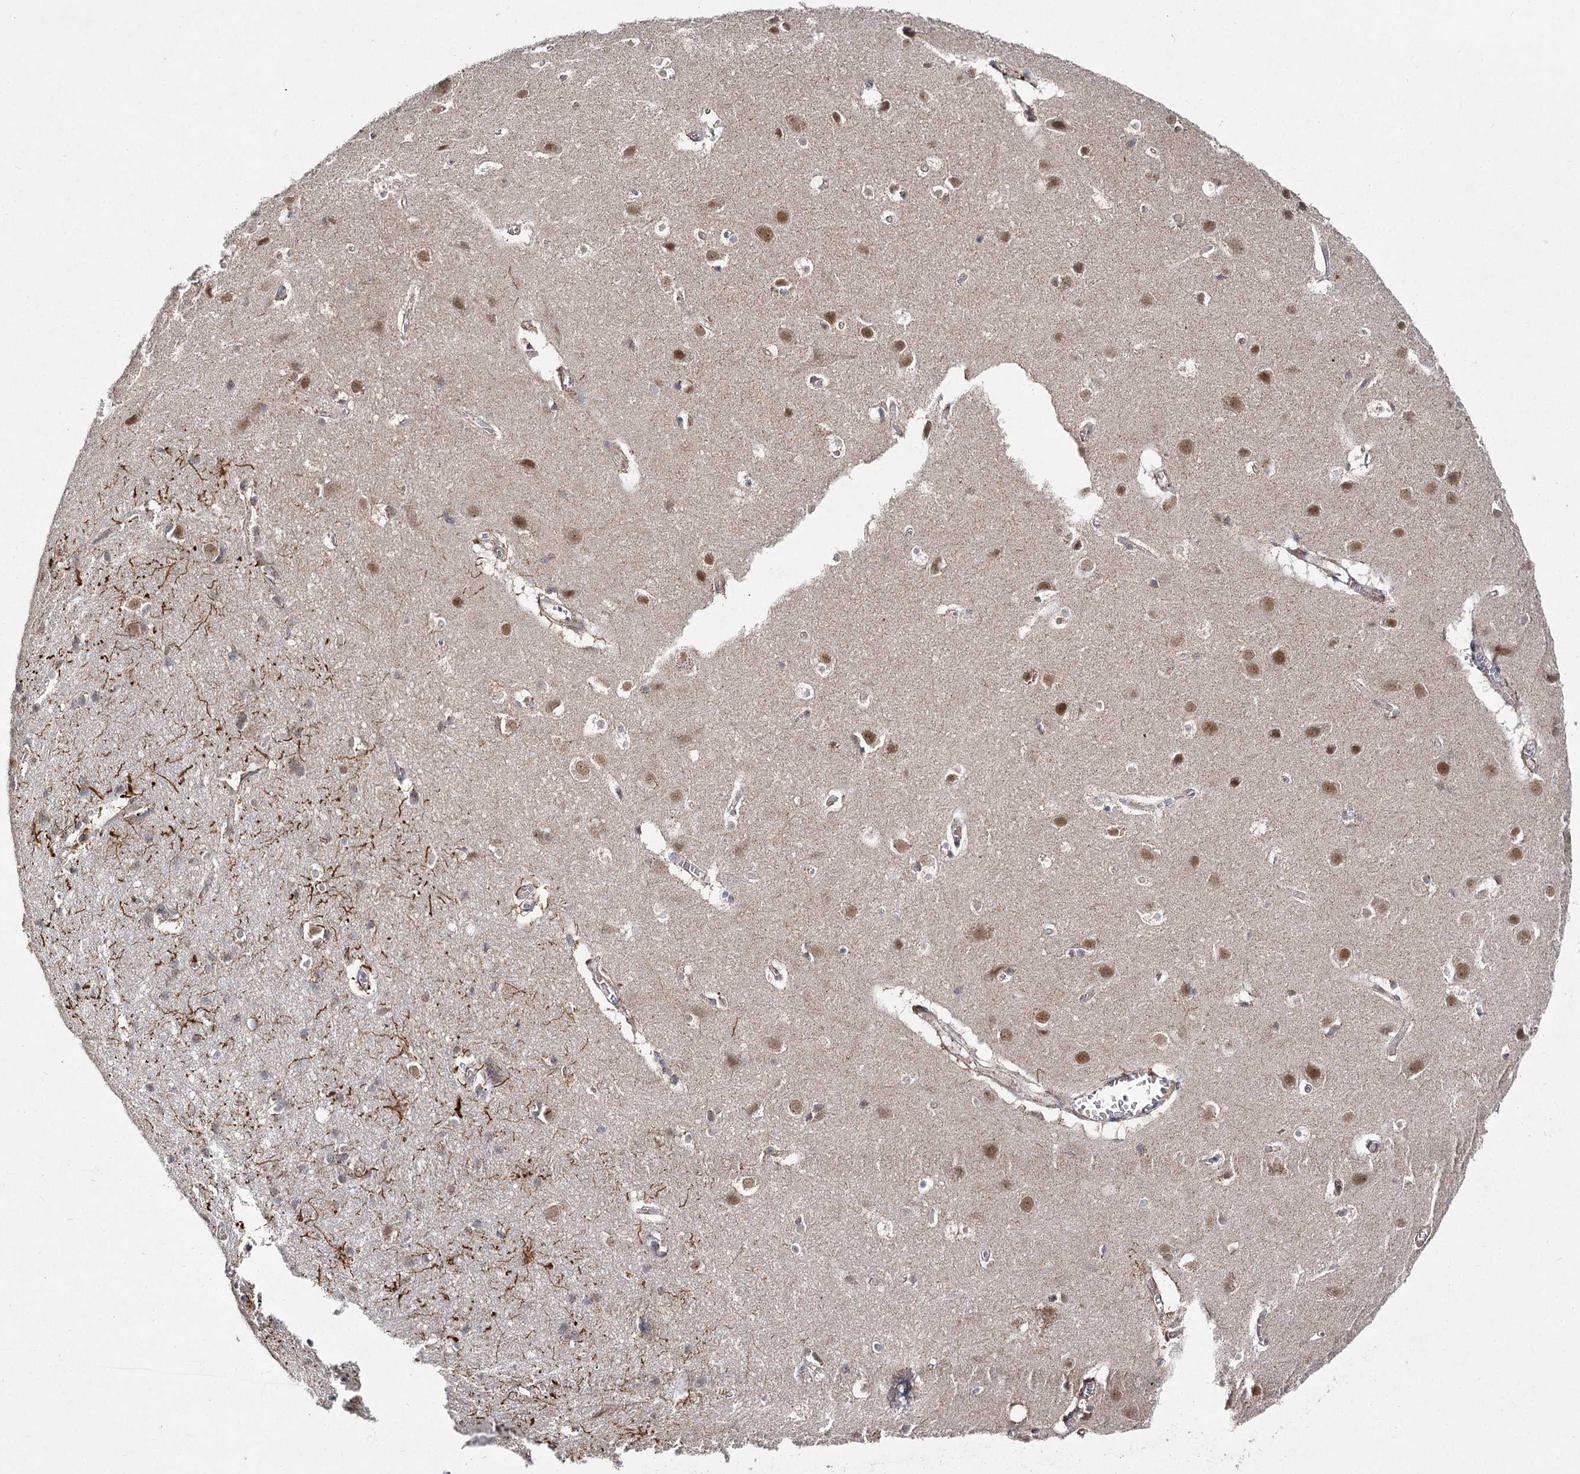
{"staining": {"intensity": "weak", "quantity": "25%-75%", "location": "cytoplasmic/membranous"}, "tissue": "cerebral cortex", "cell_type": "Endothelial cells", "image_type": "normal", "snomed": [{"axis": "morphology", "description": "Normal tissue, NOS"}, {"axis": "topography", "description": "Cerebral cortex"}], "caption": "Cerebral cortex stained with immunohistochemistry (IHC) demonstrates weak cytoplasmic/membranous positivity in about 25%-75% of endothelial cells.", "gene": "SLC4A1AP", "patient": {"sex": "male", "age": 54}}